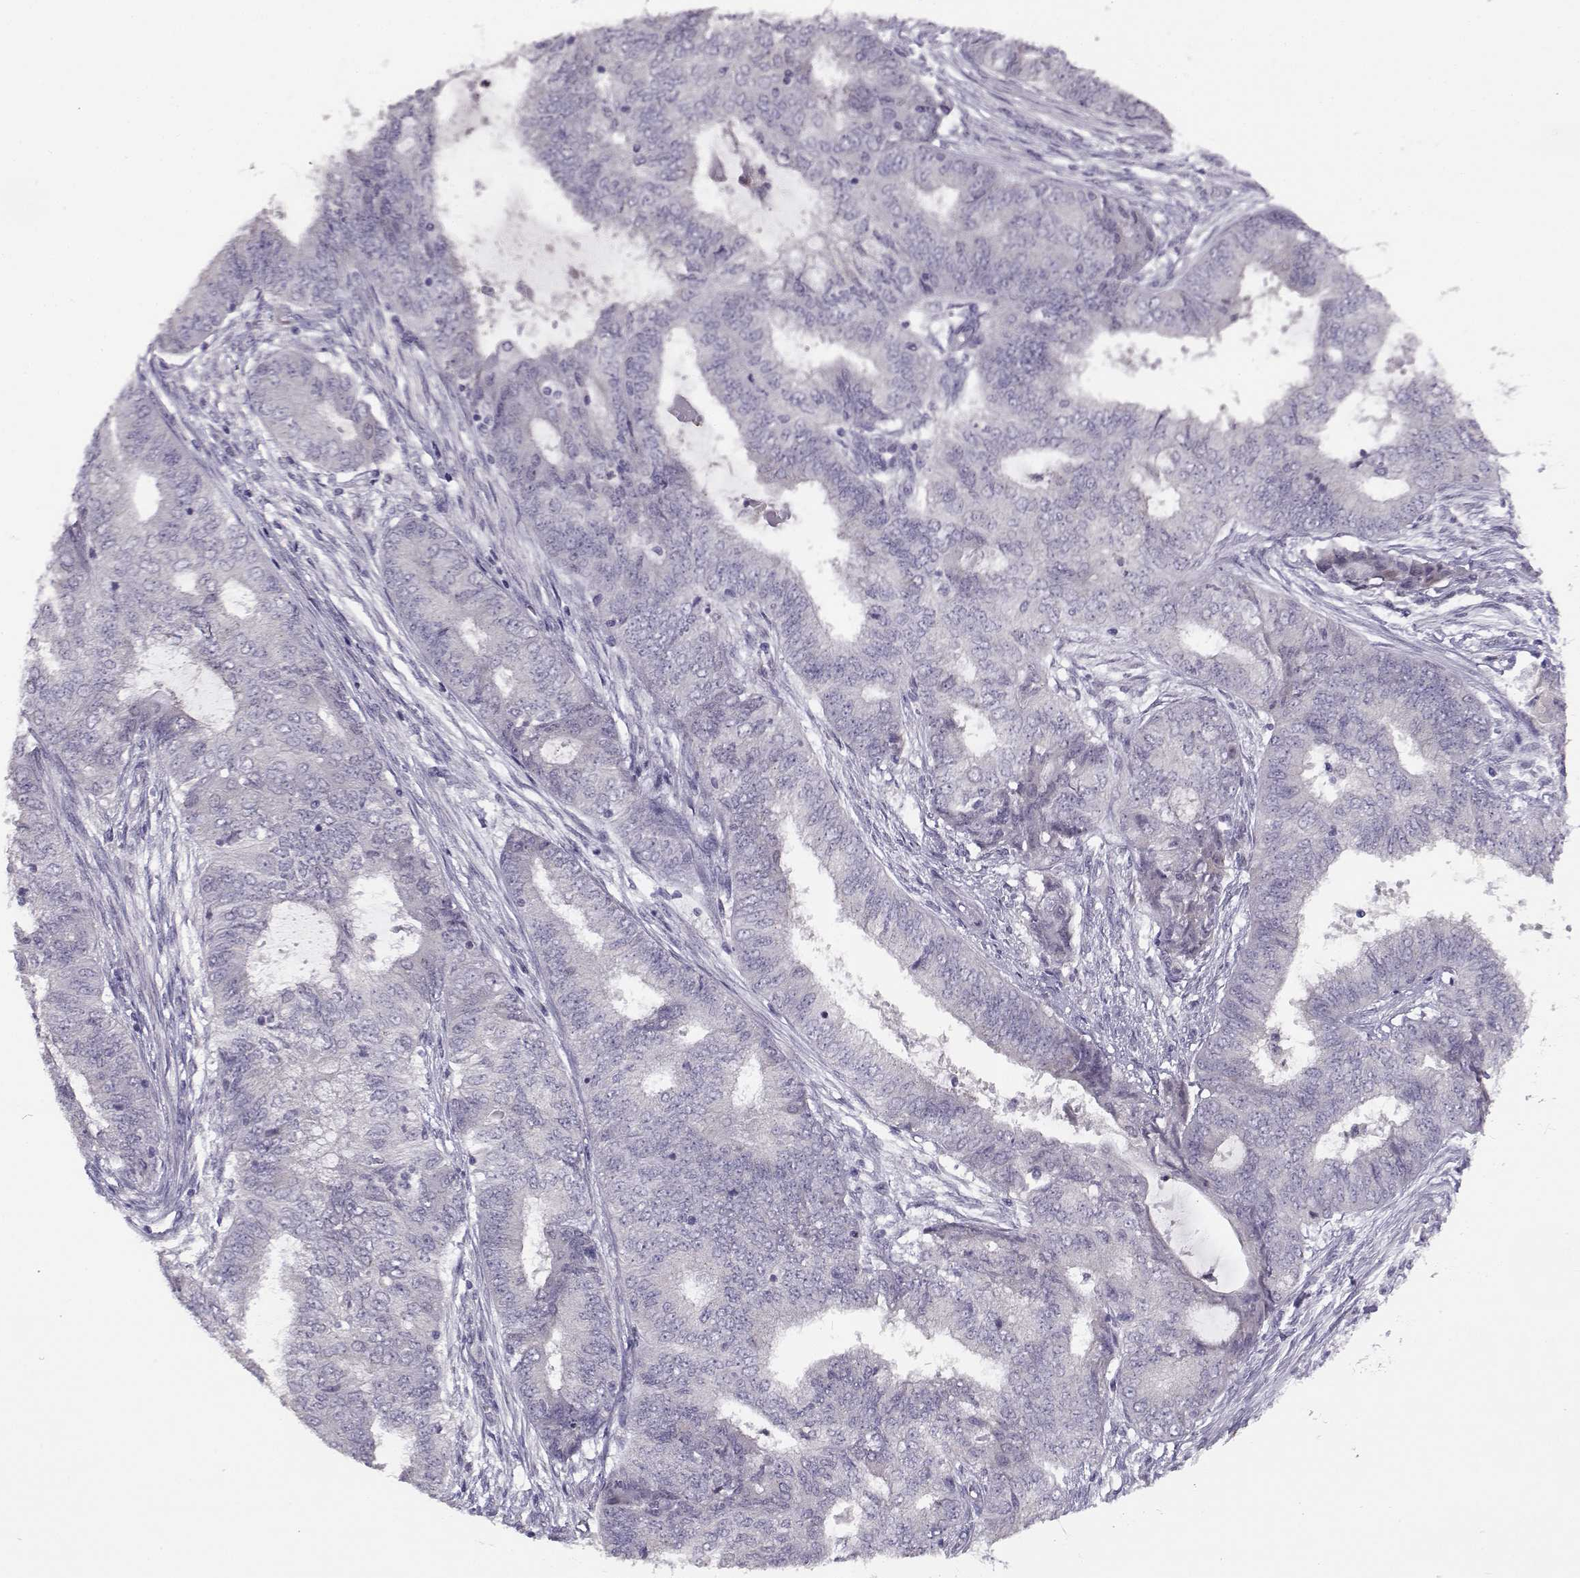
{"staining": {"intensity": "negative", "quantity": "none", "location": "none"}, "tissue": "endometrial cancer", "cell_type": "Tumor cells", "image_type": "cancer", "snomed": [{"axis": "morphology", "description": "Adenocarcinoma, NOS"}, {"axis": "topography", "description": "Endometrium"}], "caption": "IHC of human endometrial adenocarcinoma exhibits no expression in tumor cells.", "gene": "TMEM145", "patient": {"sex": "female", "age": 62}}